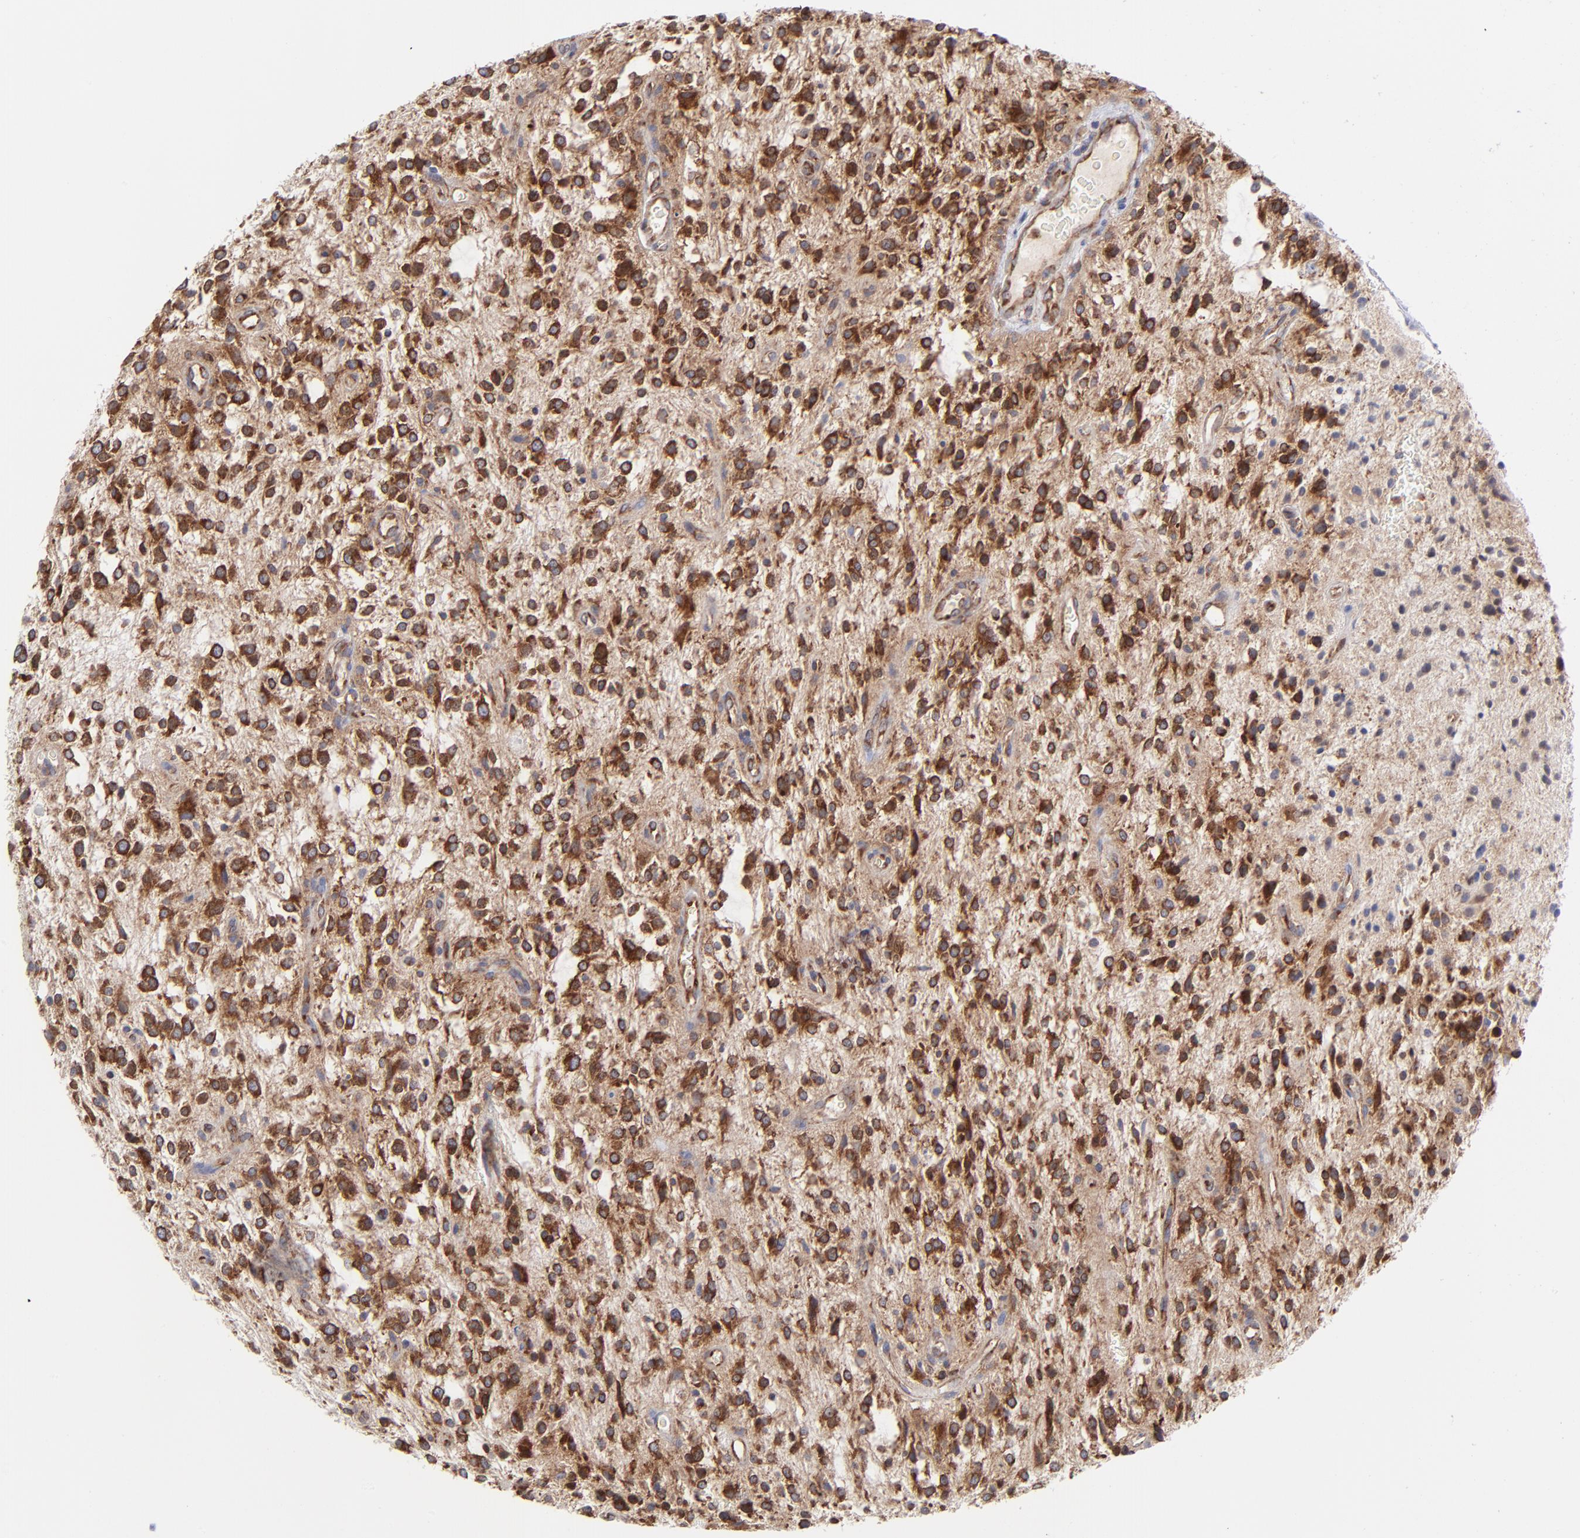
{"staining": {"intensity": "strong", "quantity": ">75%", "location": "cytoplasmic/membranous"}, "tissue": "glioma", "cell_type": "Tumor cells", "image_type": "cancer", "snomed": [{"axis": "morphology", "description": "Glioma, malignant, NOS"}, {"axis": "topography", "description": "Cerebellum"}], "caption": "The image reveals staining of malignant glioma, revealing strong cytoplasmic/membranous protein positivity (brown color) within tumor cells.", "gene": "EIF2AK2", "patient": {"sex": "female", "age": 10}}